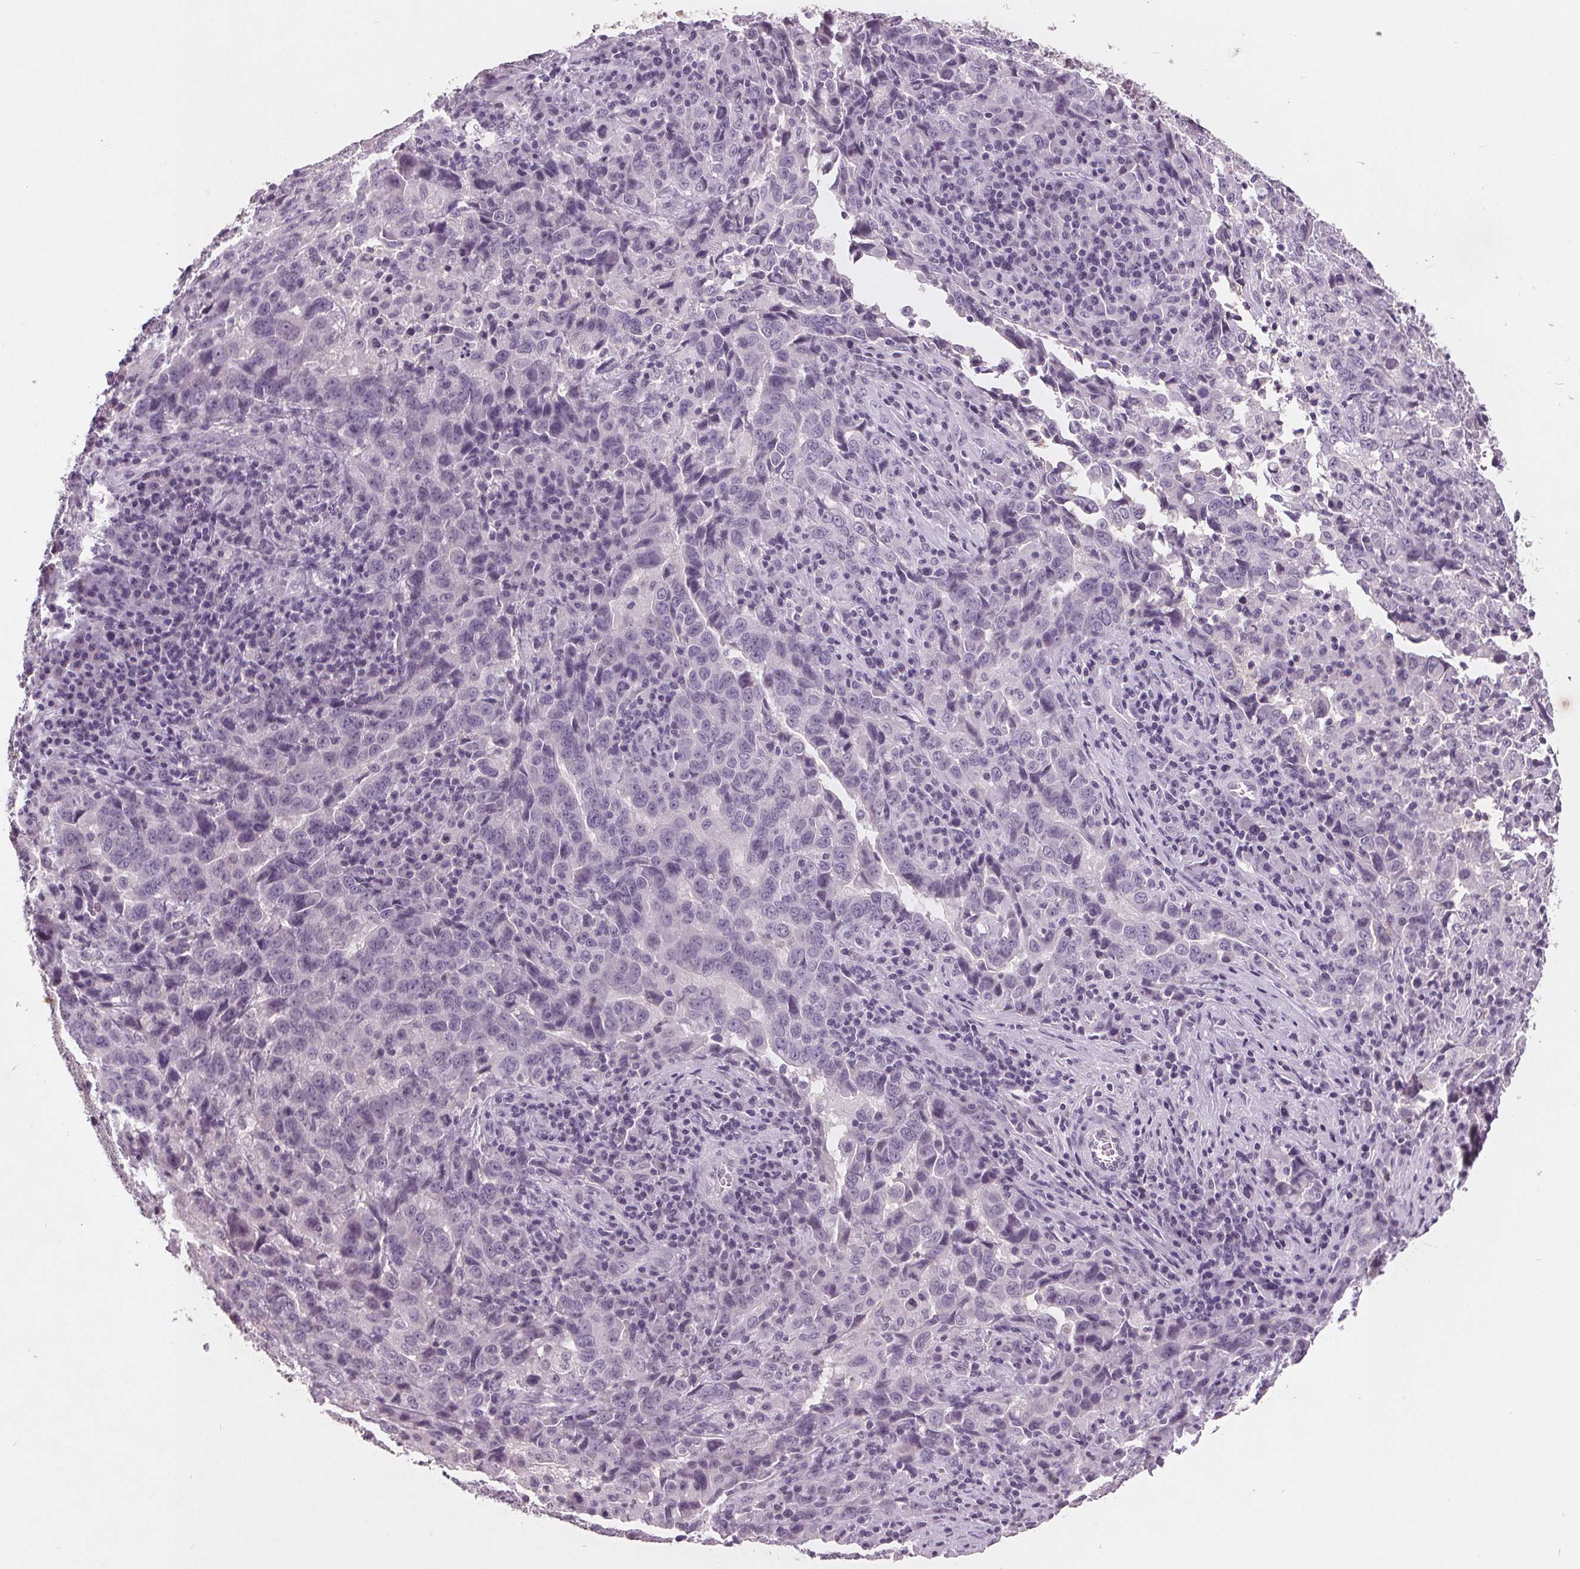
{"staining": {"intensity": "negative", "quantity": "none", "location": "none"}, "tissue": "lung cancer", "cell_type": "Tumor cells", "image_type": "cancer", "snomed": [{"axis": "morphology", "description": "Adenocarcinoma, NOS"}, {"axis": "topography", "description": "Lung"}], "caption": "IHC histopathology image of neoplastic tissue: lung cancer (adenocarcinoma) stained with DAB (3,3'-diaminobenzidine) shows no significant protein expression in tumor cells.", "gene": "PTPN14", "patient": {"sex": "male", "age": 67}}